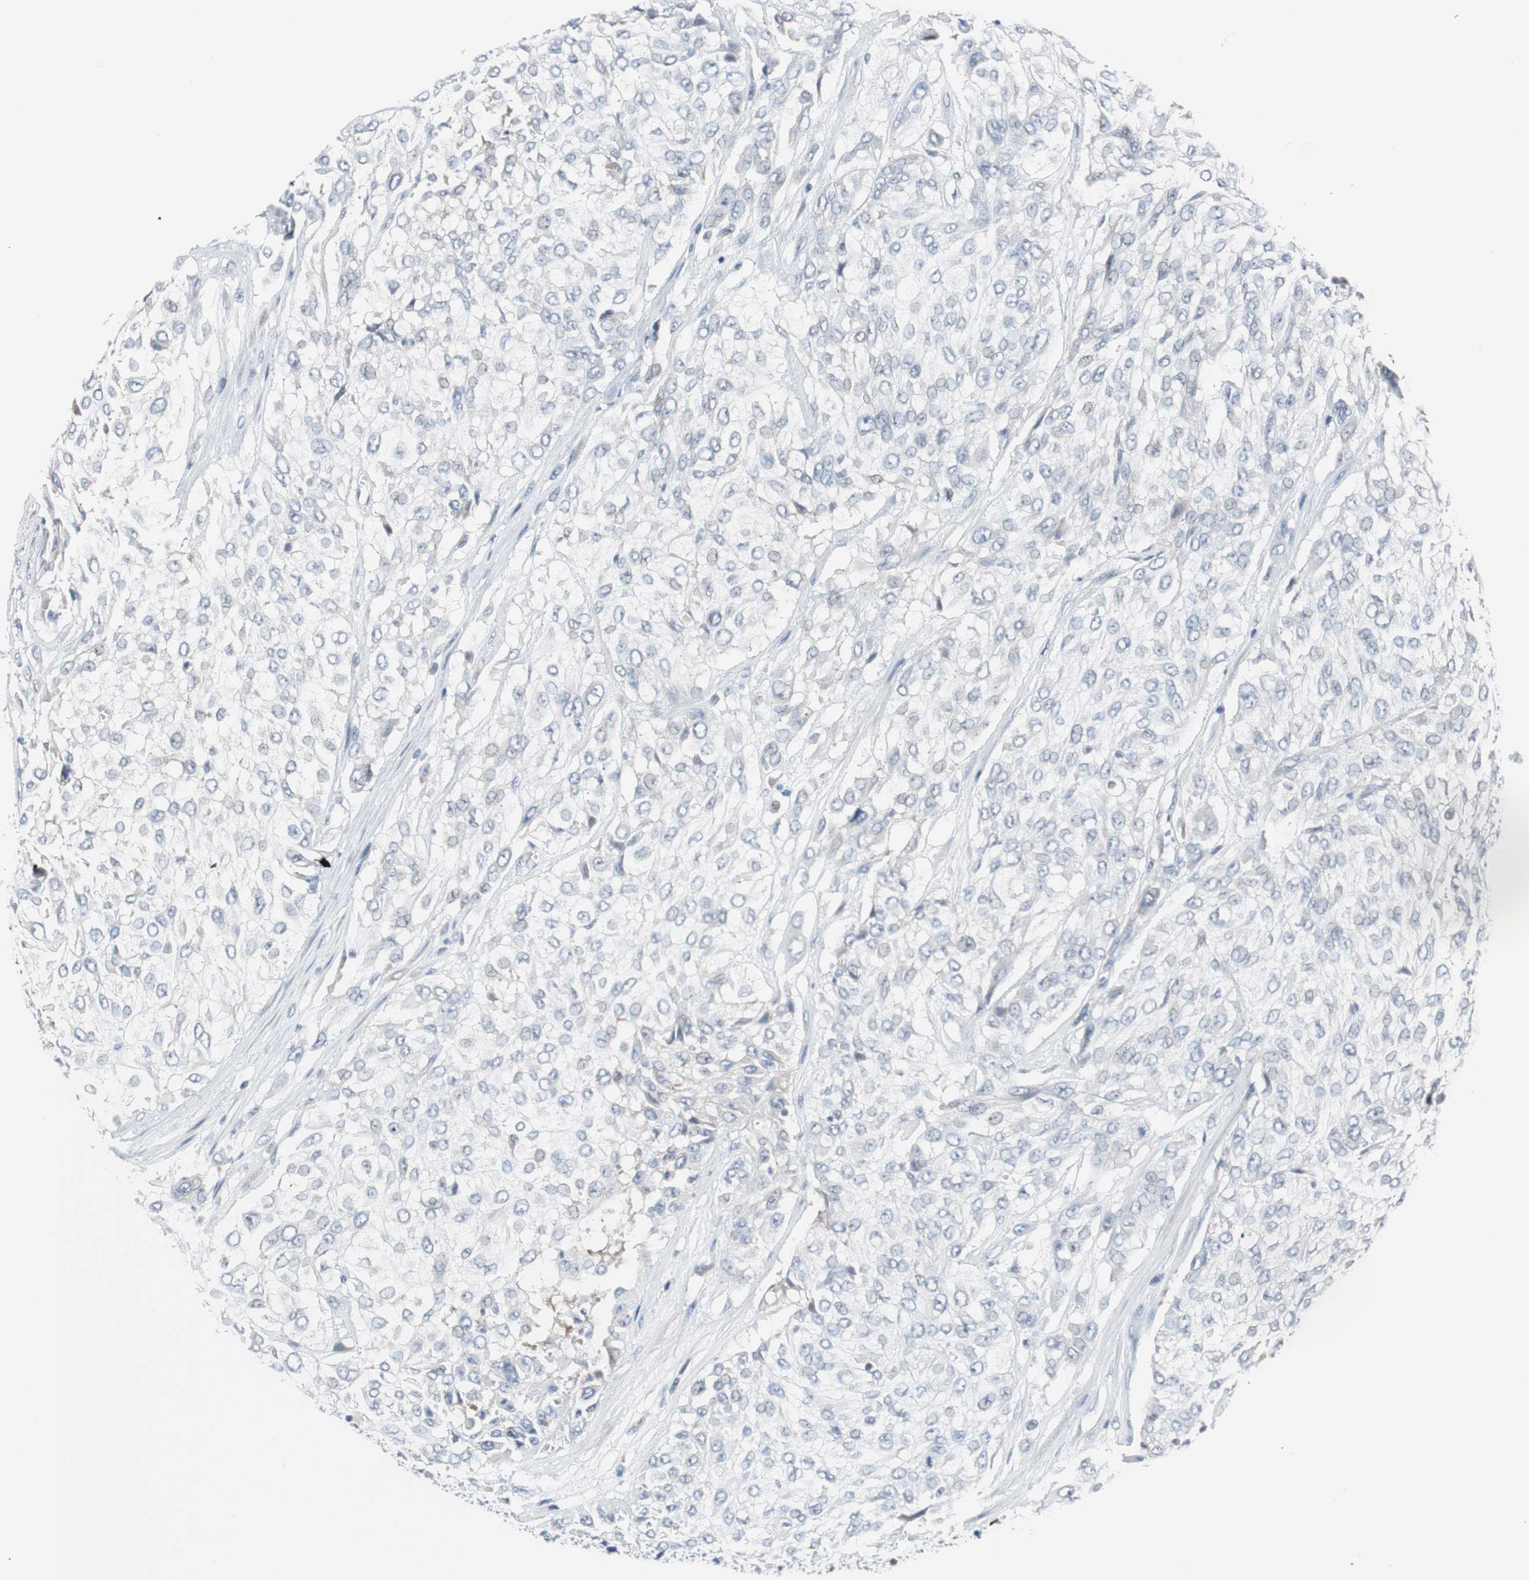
{"staining": {"intensity": "negative", "quantity": "none", "location": "none"}, "tissue": "urothelial cancer", "cell_type": "Tumor cells", "image_type": "cancer", "snomed": [{"axis": "morphology", "description": "Urothelial carcinoma, High grade"}, {"axis": "topography", "description": "Urinary bladder"}], "caption": "High power microscopy photomicrograph of an IHC micrograph of urothelial cancer, revealing no significant staining in tumor cells.", "gene": "SOX30", "patient": {"sex": "male", "age": 57}}